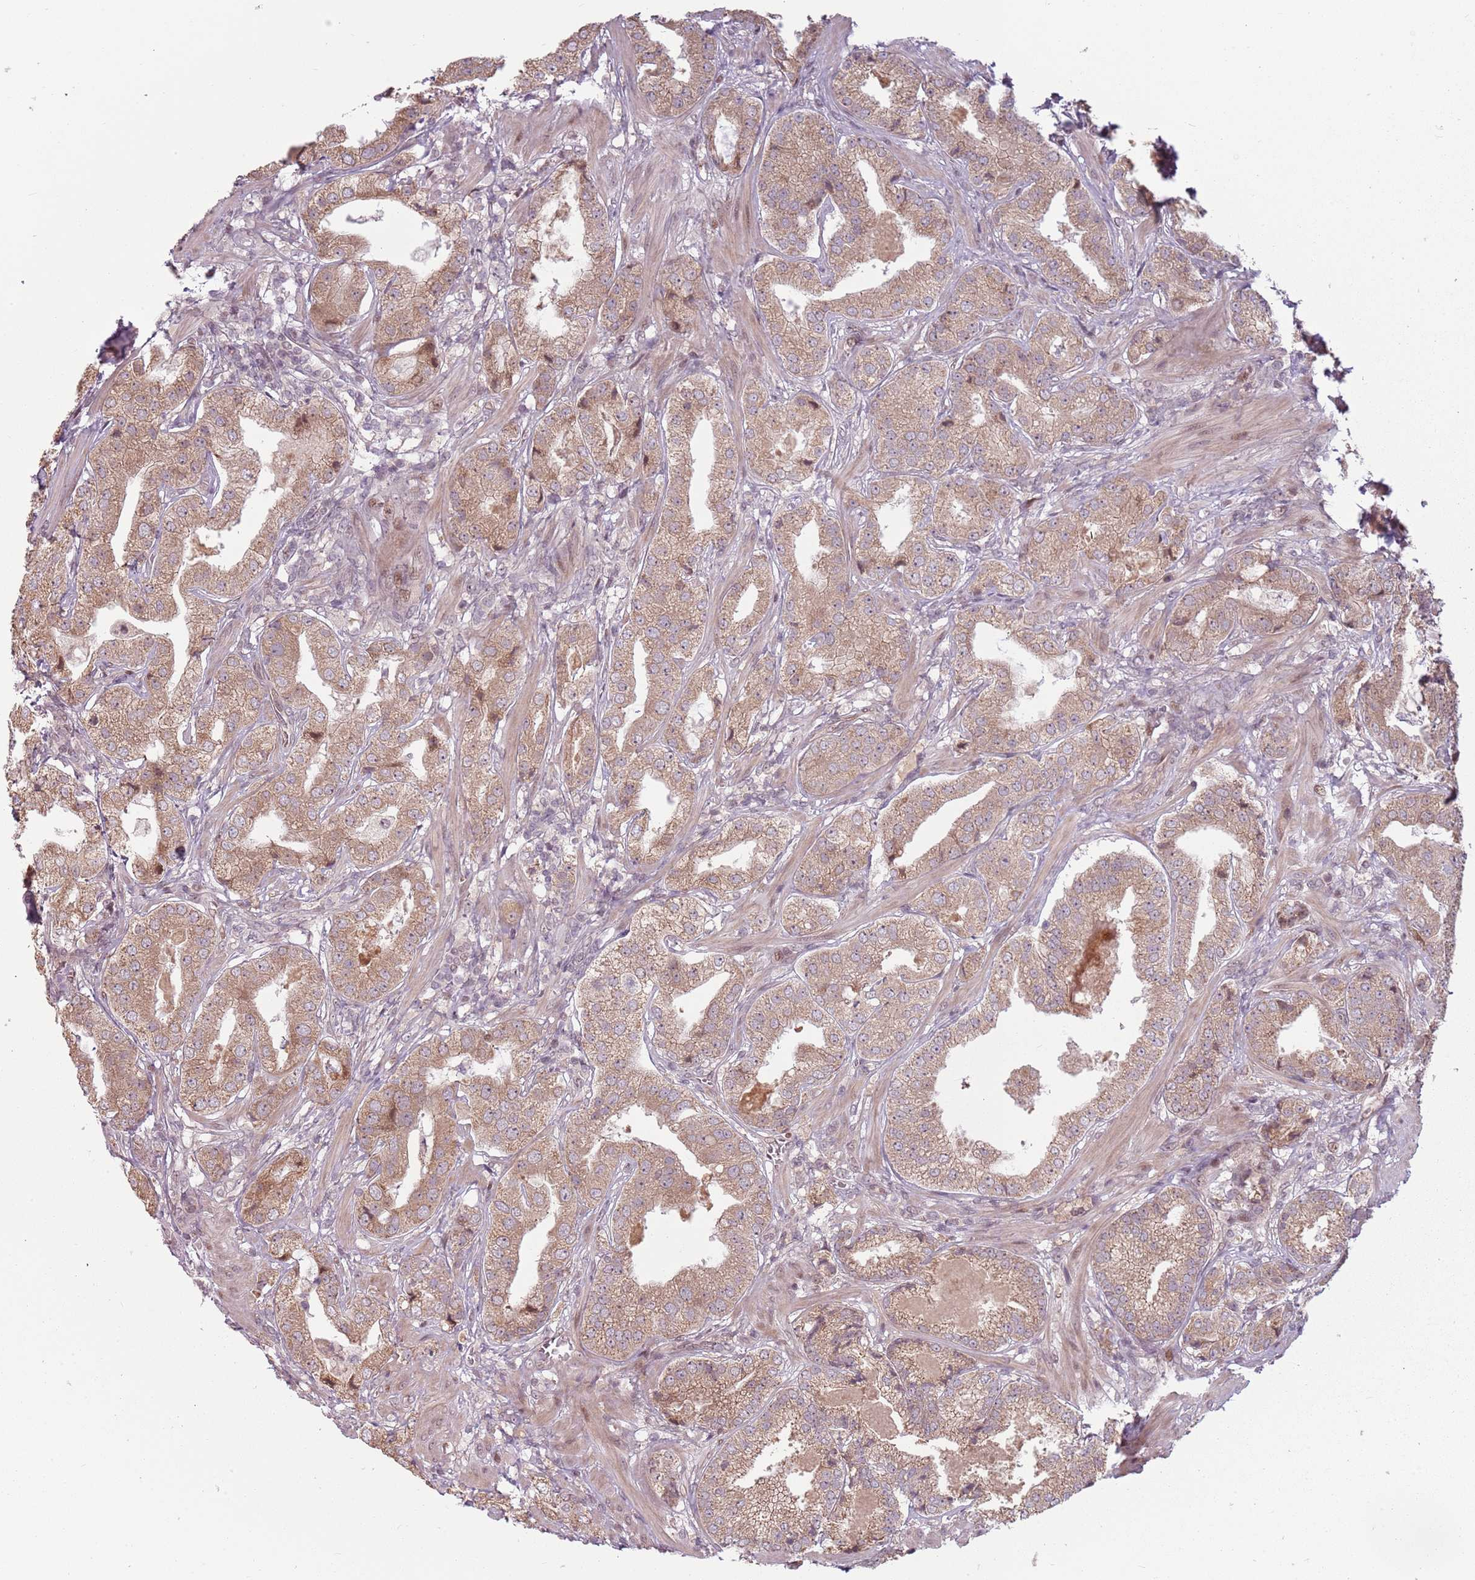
{"staining": {"intensity": "moderate", "quantity": ">75%", "location": "cytoplasmic/membranous"}, "tissue": "prostate cancer", "cell_type": "Tumor cells", "image_type": "cancer", "snomed": [{"axis": "morphology", "description": "Adenocarcinoma, High grade"}, {"axis": "topography", "description": "Prostate"}], "caption": "Brown immunohistochemical staining in prostate high-grade adenocarcinoma displays moderate cytoplasmic/membranous expression in about >75% of tumor cells.", "gene": "ADGRG1", "patient": {"sex": "male", "age": 63}}